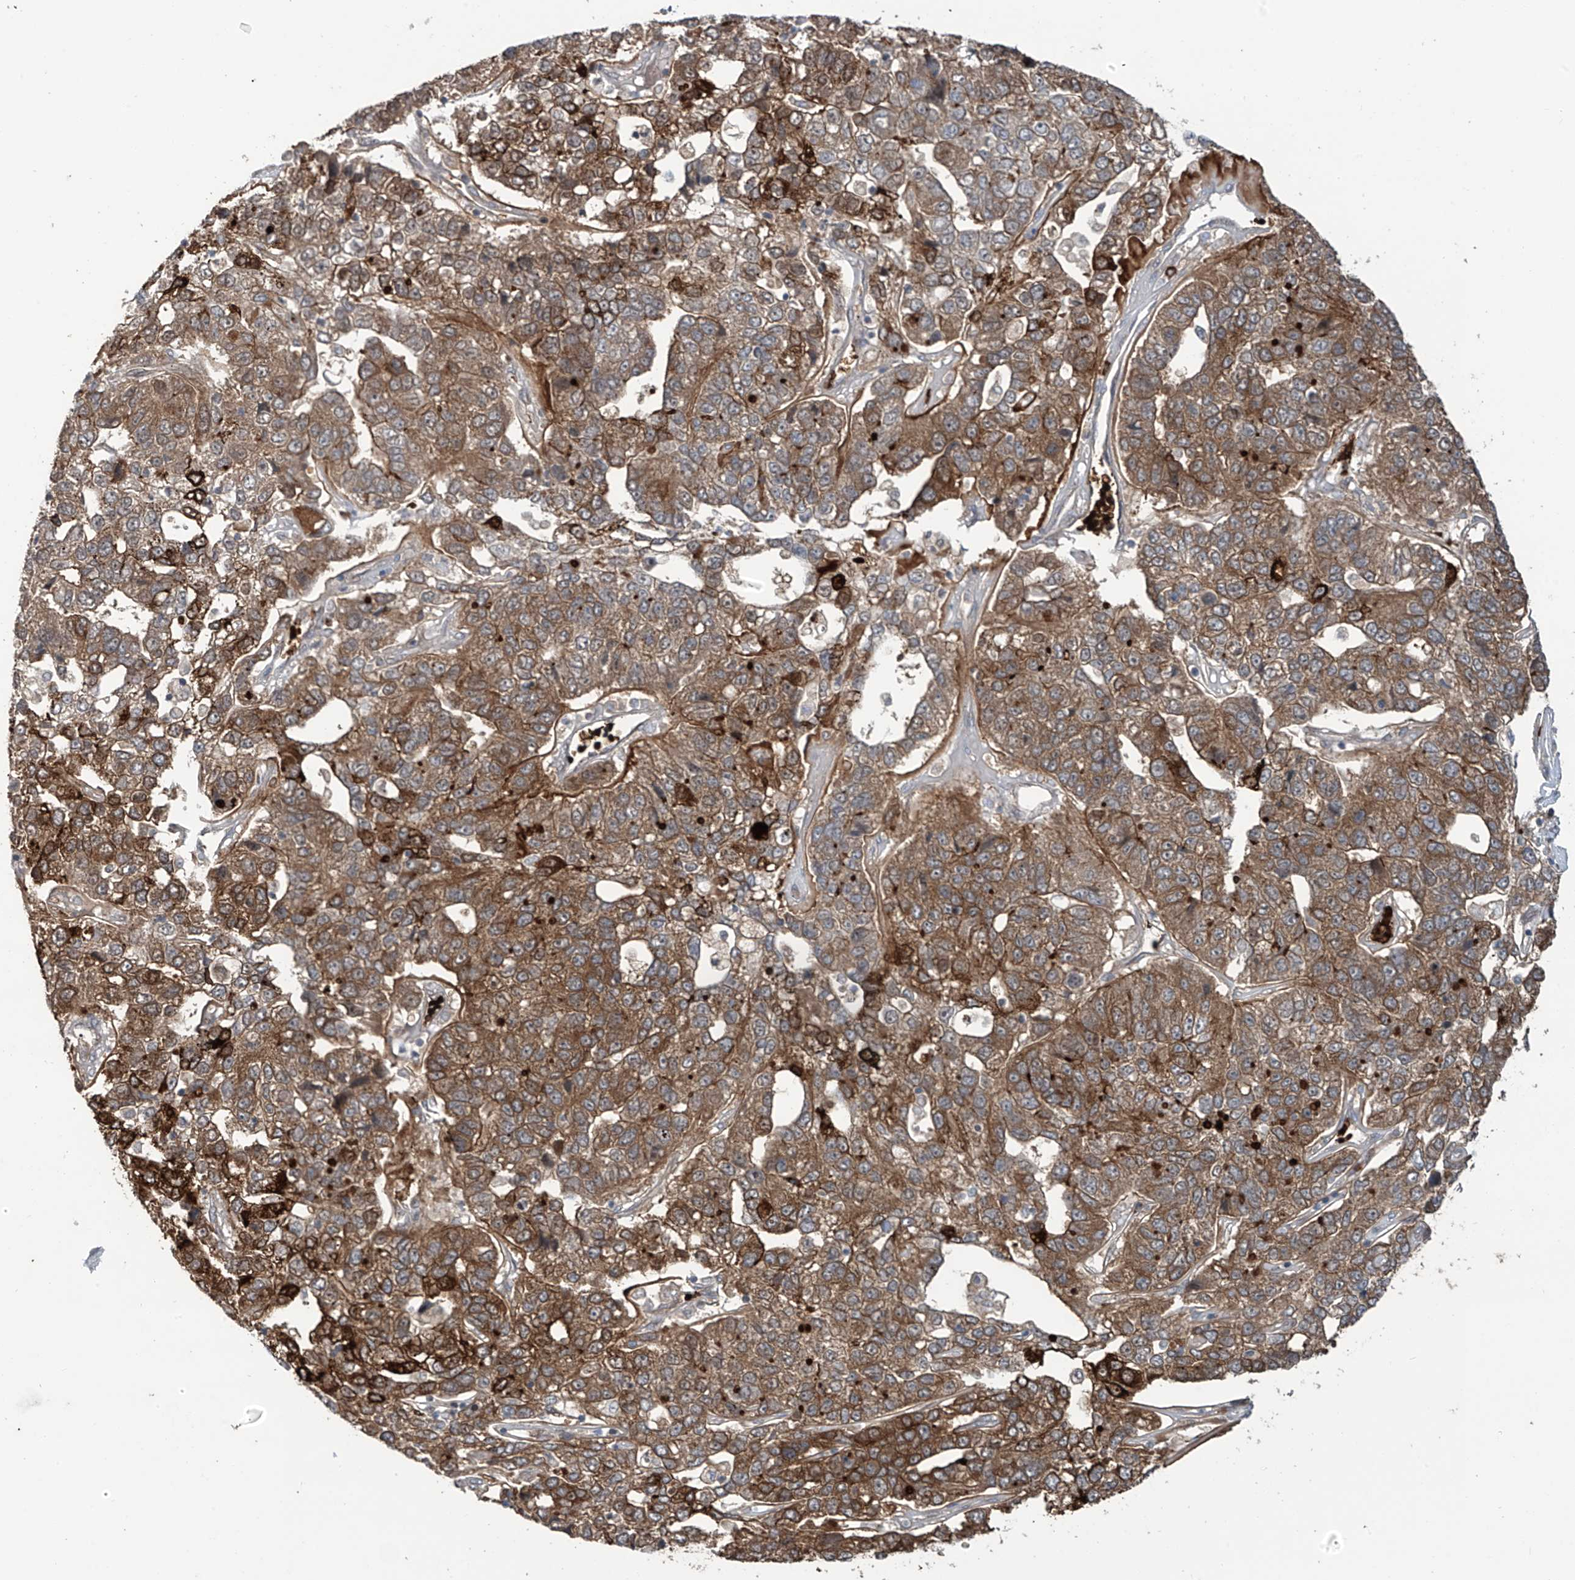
{"staining": {"intensity": "strong", "quantity": "25%-75%", "location": "cytoplasmic/membranous"}, "tissue": "pancreatic cancer", "cell_type": "Tumor cells", "image_type": "cancer", "snomed": [{"axis": "morphology", "description": "Adenocarcinoma, NOS"}, {"axis": "topography", "description": "Pancreas"}], "caption": "Protein expression analysis of human pancreatic cancer reveals strong cytoplasmic/membranous expression in about 25%-75% of tumor cells.", "gene": "ZDHHC9", "patient": {"sex": "female", "age": 61}}